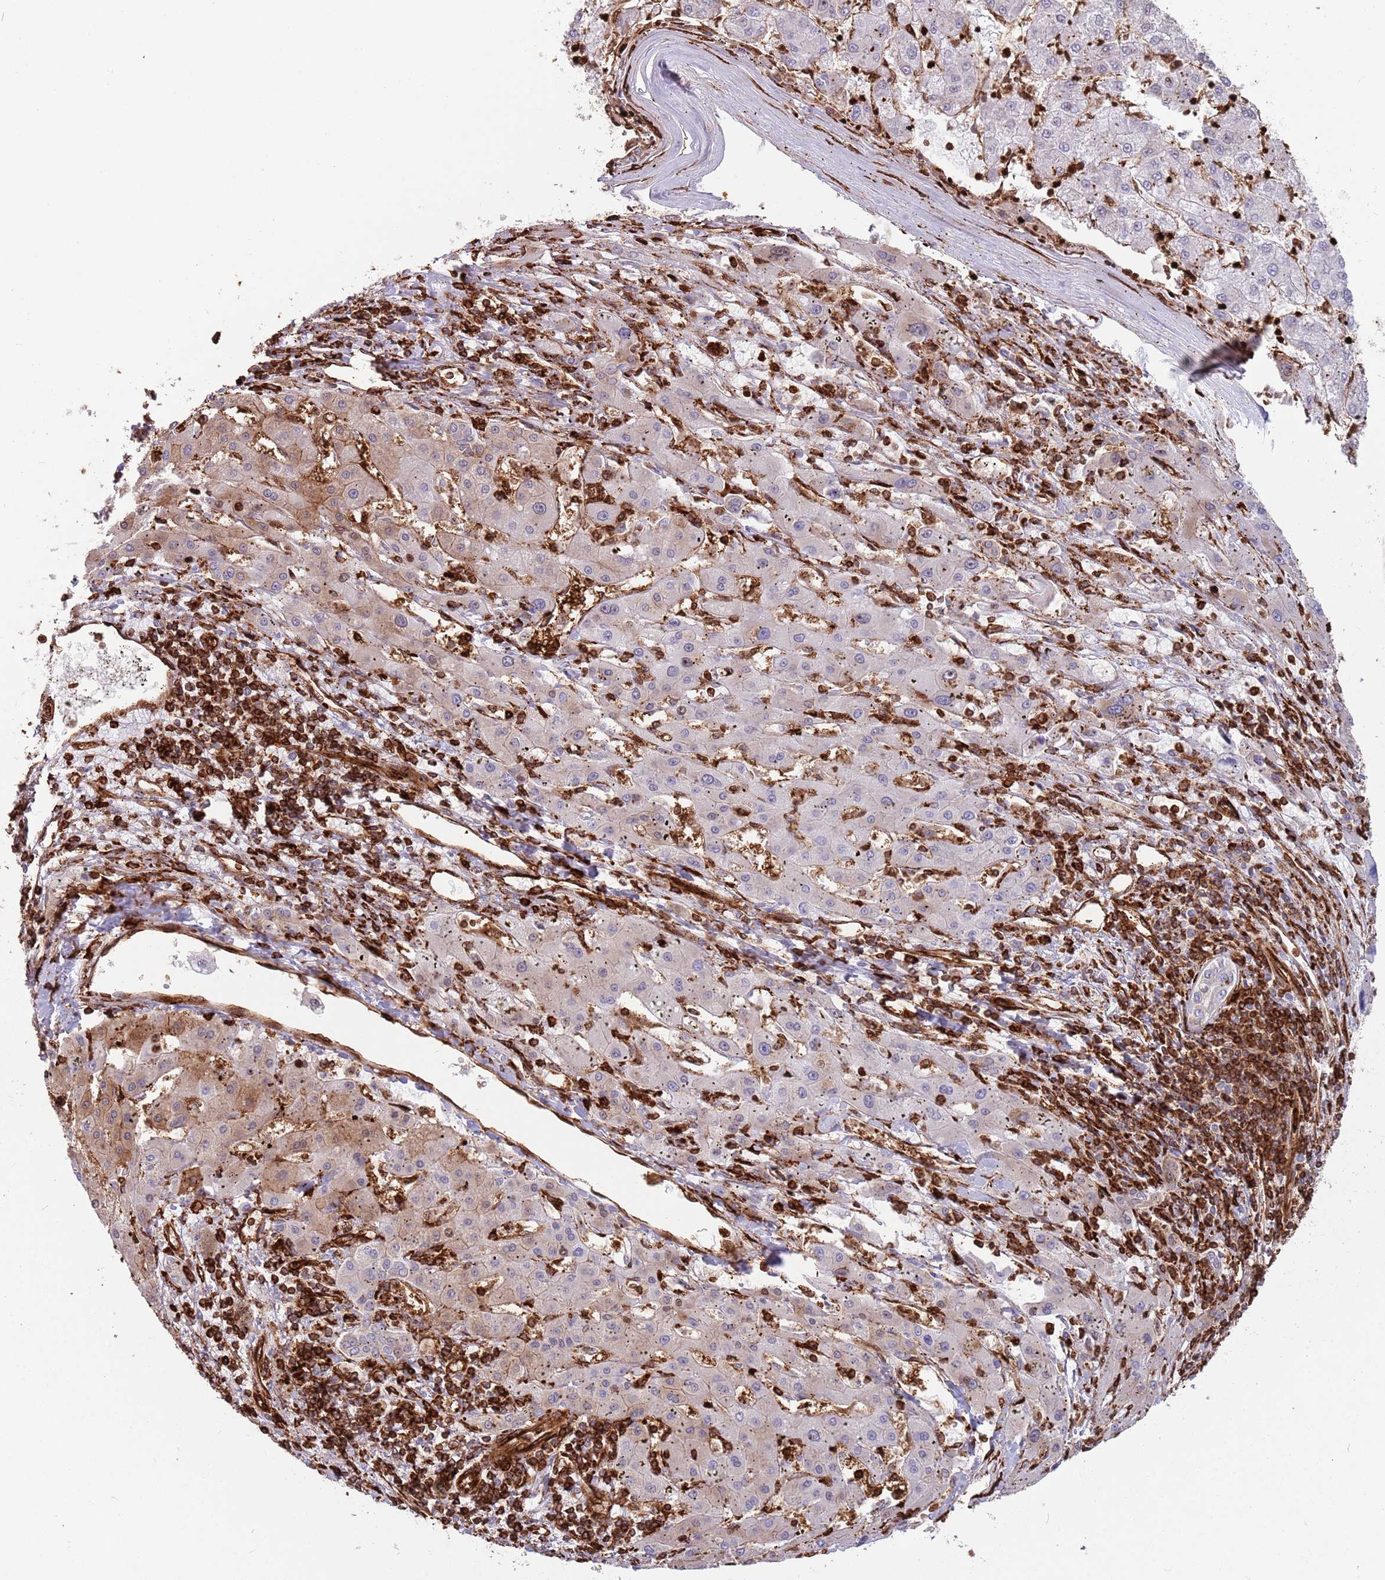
{"staining": {"intensity": "weak", "quantity": "<25%", "location": "cytoplasmic/membranous"}, "tissue": "liver cancer", "cell_type": "Tumor cells", "image_type": "cancer", "snomed": [{"axis": "morphology", "description": "Carcinoma, Hepatocellular, NOS"}, {"axis": "topography", "description": "Liver"}], "caption": "This is a photomicrograph of IHC staining of liver cancer (hepatocellular carcinoma), which shows no staining in tumor cells.", "gene": "KBTBD7", "patient": {"sex": "male", "age": 72}}